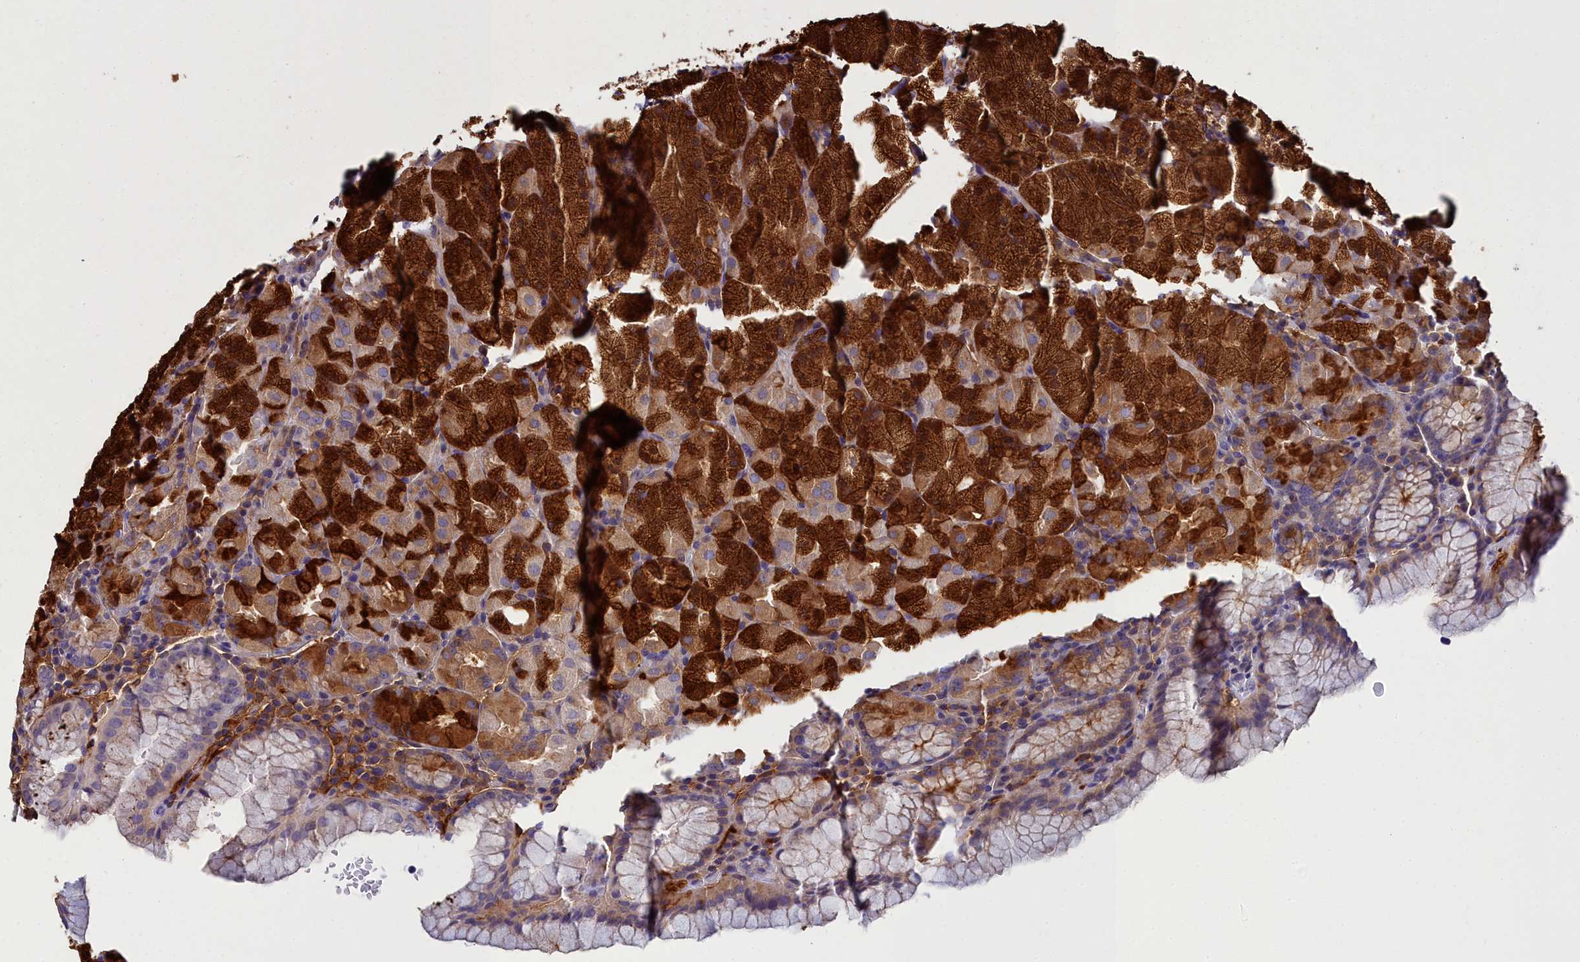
{"staining": {"intensity": "strong", "quantity": "25%-75%", "location": "cytoplasmic/membranous"}, "tissue": "stomach", "cell_type": "Glandular cells", "image_type": "normal", "snomed": [{"axis": "morphology", "description": "Normal tissue, NOS"}, {"axis": "topography", "description": "Stomach, upper"}, {"axis": "topography", "description": "Stomach, lower"}], "caption": "Immunohistochemical staining of benign stomach displays 25%-75% levels of strong cytoplasmic/membranous protein staining in approximately 25%-75% of glandular cells. The staining is performed using DAB brown chromogen to label protein expression. The nuclei are counter-stained blue using hematoxylin.", "gene": "ELAPOR2", "patient": {"sex": "male", "age": 80}}